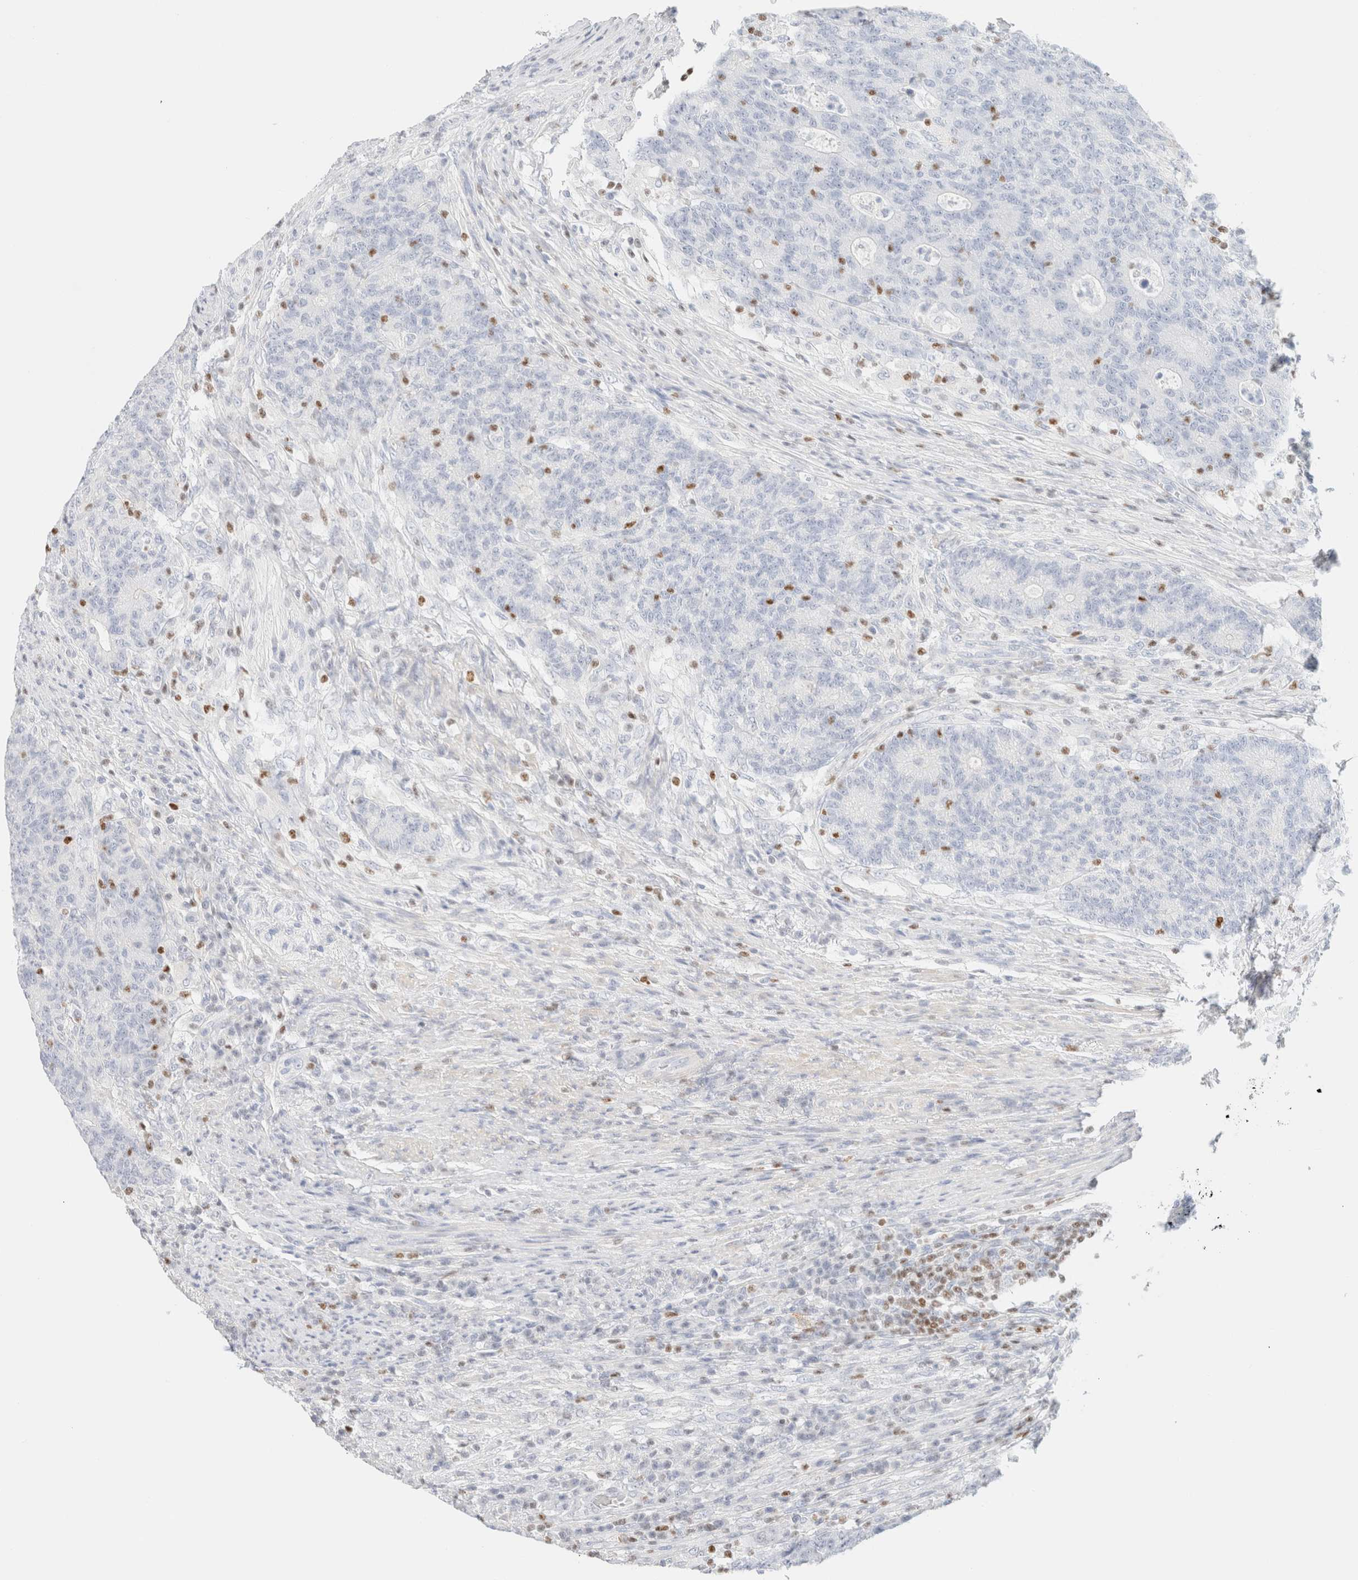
{"staining": {"intensity": "negative", "quantity": "none", "location": "none"}, "tissue": "colorectal cancer", "cell_type": "Tumor cells", "image_type": "cancer", "snomed": [{"axis": "morphology", "description": "Normal tissue, NOS"}, {"axis": "morphology", "description": "Adenocarcinoma, NOS"}, {"axis": "topography", "description": "Colon"}], "caption": "Colorectal adenocarcinoma stained for a protein using immunohistochemistry (IHC) shows no positivity tumor cells.", "gene": "IKZF3", "patient": {"sex": "female", "age": 75}}